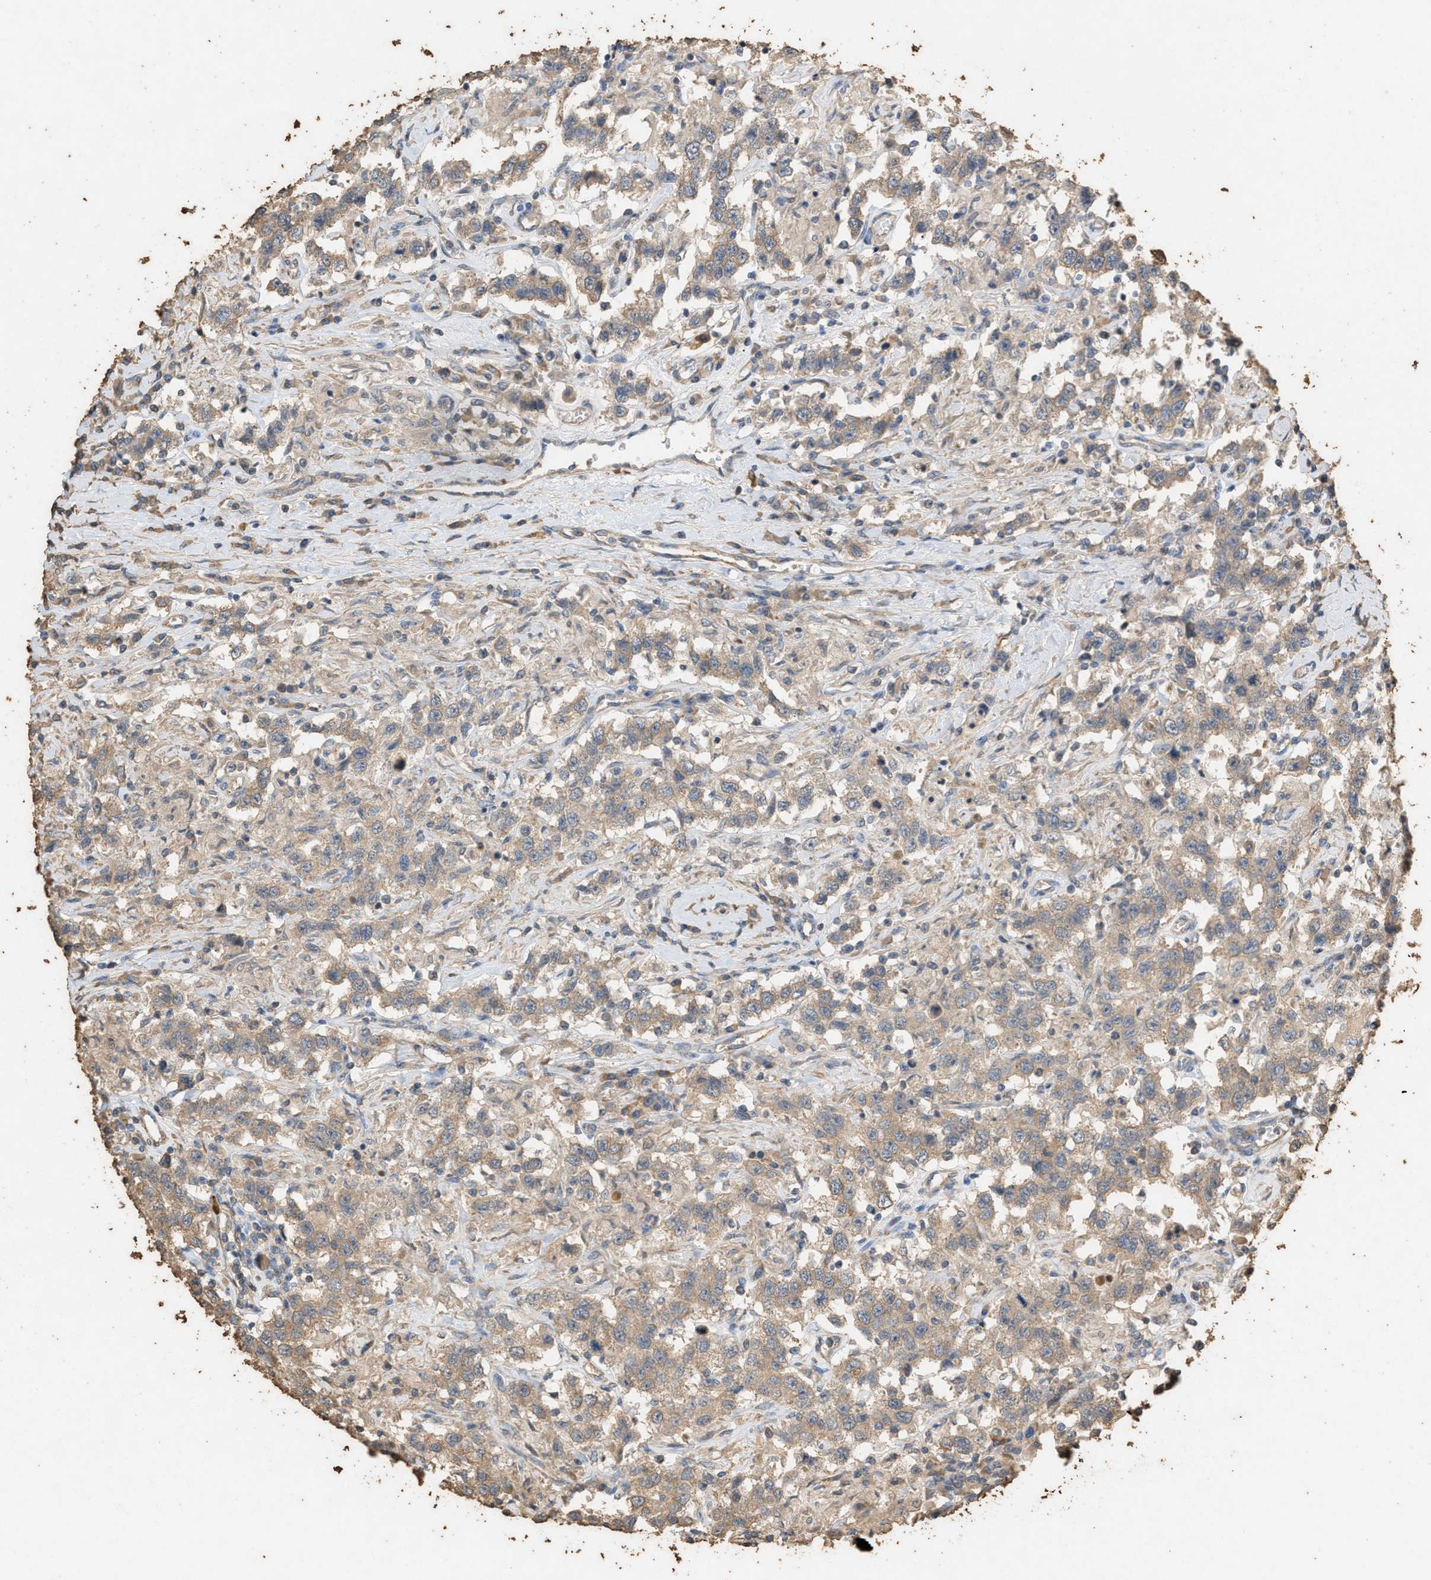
{"staining": {"intensity": "weak", "quantity": ">75%", "location": "cytoplasmic/membranous"}, "tissue": "testis cancer", "cell_type": "Tumor cells", "image_type": "cancer", "snomed": [{"axis": "morphology", "description": "Seminoma, NOS"}, {"axis": "topography", "description": "Testis"}], "caption": "Immunohistochemistry (IHC) micrograph of seminoma (testis) stained for a protein (brown), which displays low levels of weak cytoplasmic/membranous expression in about >75% of tumor cells.", "gene": "DCAF7", "patient": {"sex": "male", "age": 41}}